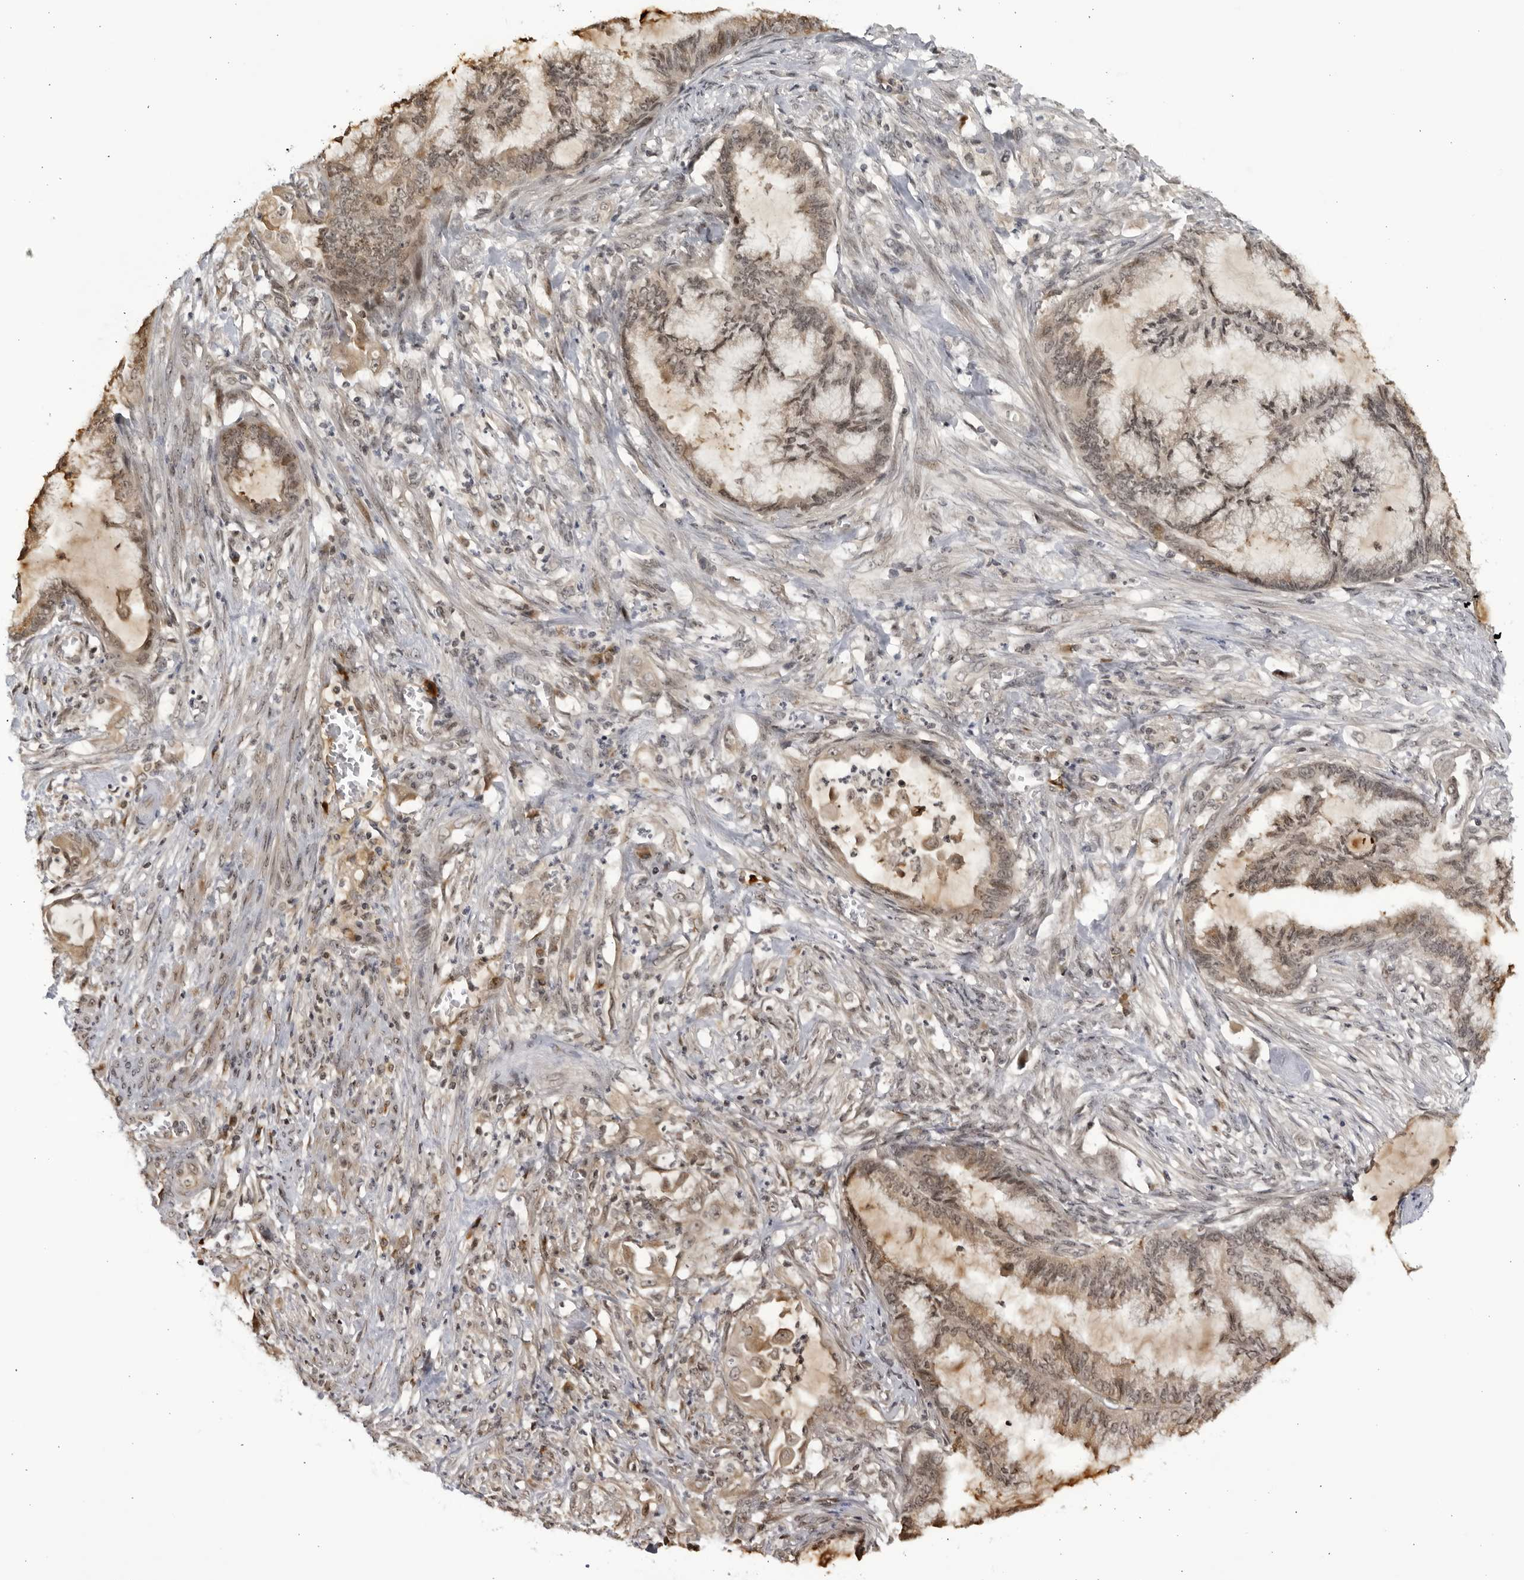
{"staining": {"intensity": "weak", "quantity": "25%-75%", "location": "cytoplasmic/membranous,nuclear"}, "tissue": "endometrial cancer", "cell_type": "Tumor cells", "image_type": "cancer", "snomed": [{"axis": "morphology", "description": "Adenocarcinoma, NOS"}, {"axis": "topography", "description": "Endometrium"}], "caption": "This is an image of immunohistochemistry (IHC) staining of endometrial adenocarcinoma, which shows weak positivity in the cytoplasmic/membranous and nuclear of tumor cells.", "gene": "RASGEF1C", "patient": {"sex": "female", "age": 86}}